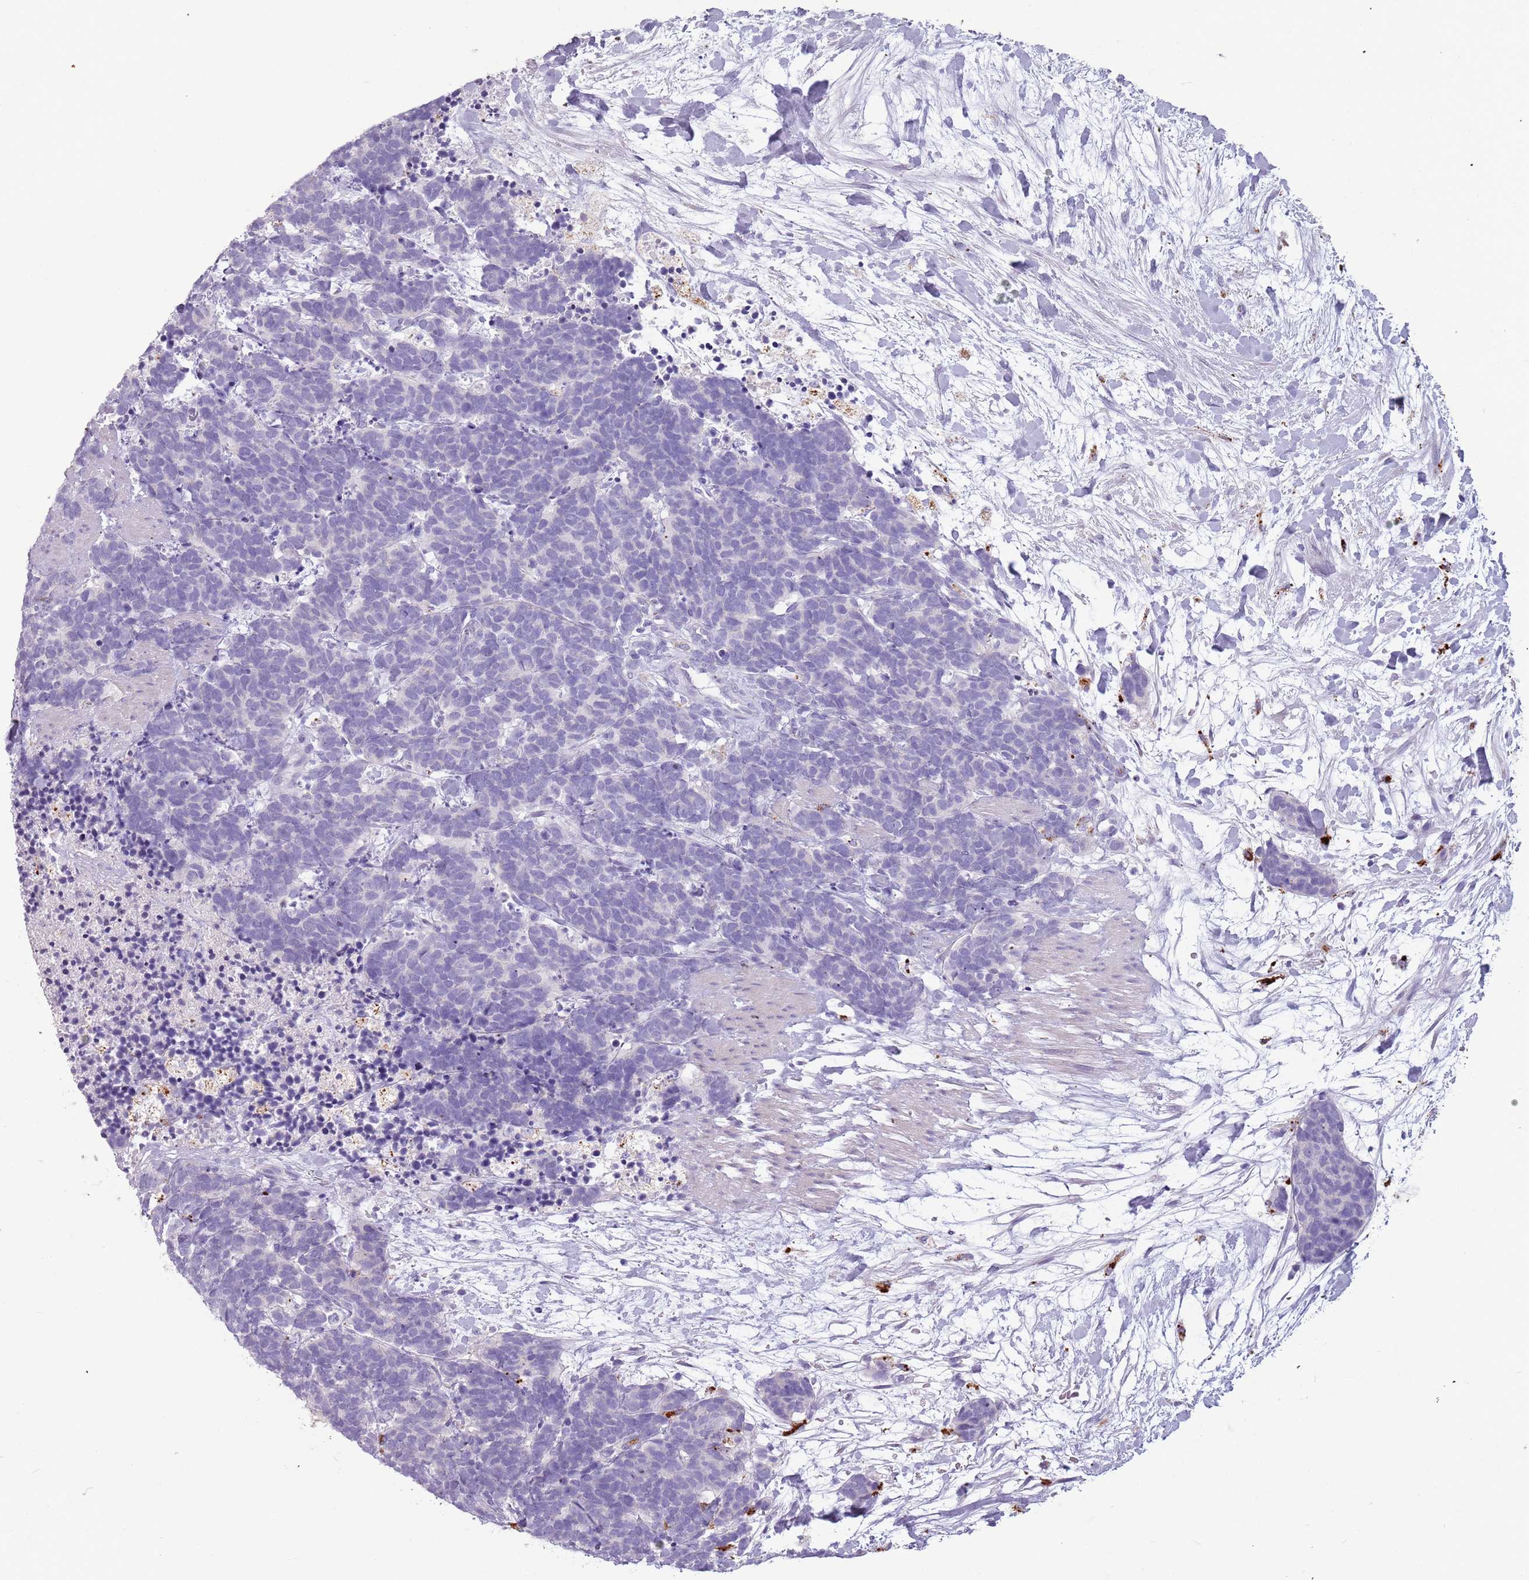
{"staining": {"intensity": "negative", "quantity": "none", "location": "none"}, "tissue": "carcinoid", "cell_type": "Tumor cells", "image_type": "cancer", "snomed": [{"axis": "morphology", "description": "Carcinoma, NOS"}, {"axis": "morphology", "description": "Carcinoid, malignant, NOS"}, {"axis": "topography", "description": "Prostate"}], "caption": "This is a photomicrograph of IHC staining of malignant carcinoid, which shows no positivity in tumor cells.", "gene": "NWD2", "patient": {"sex": "male", "age": 57}}